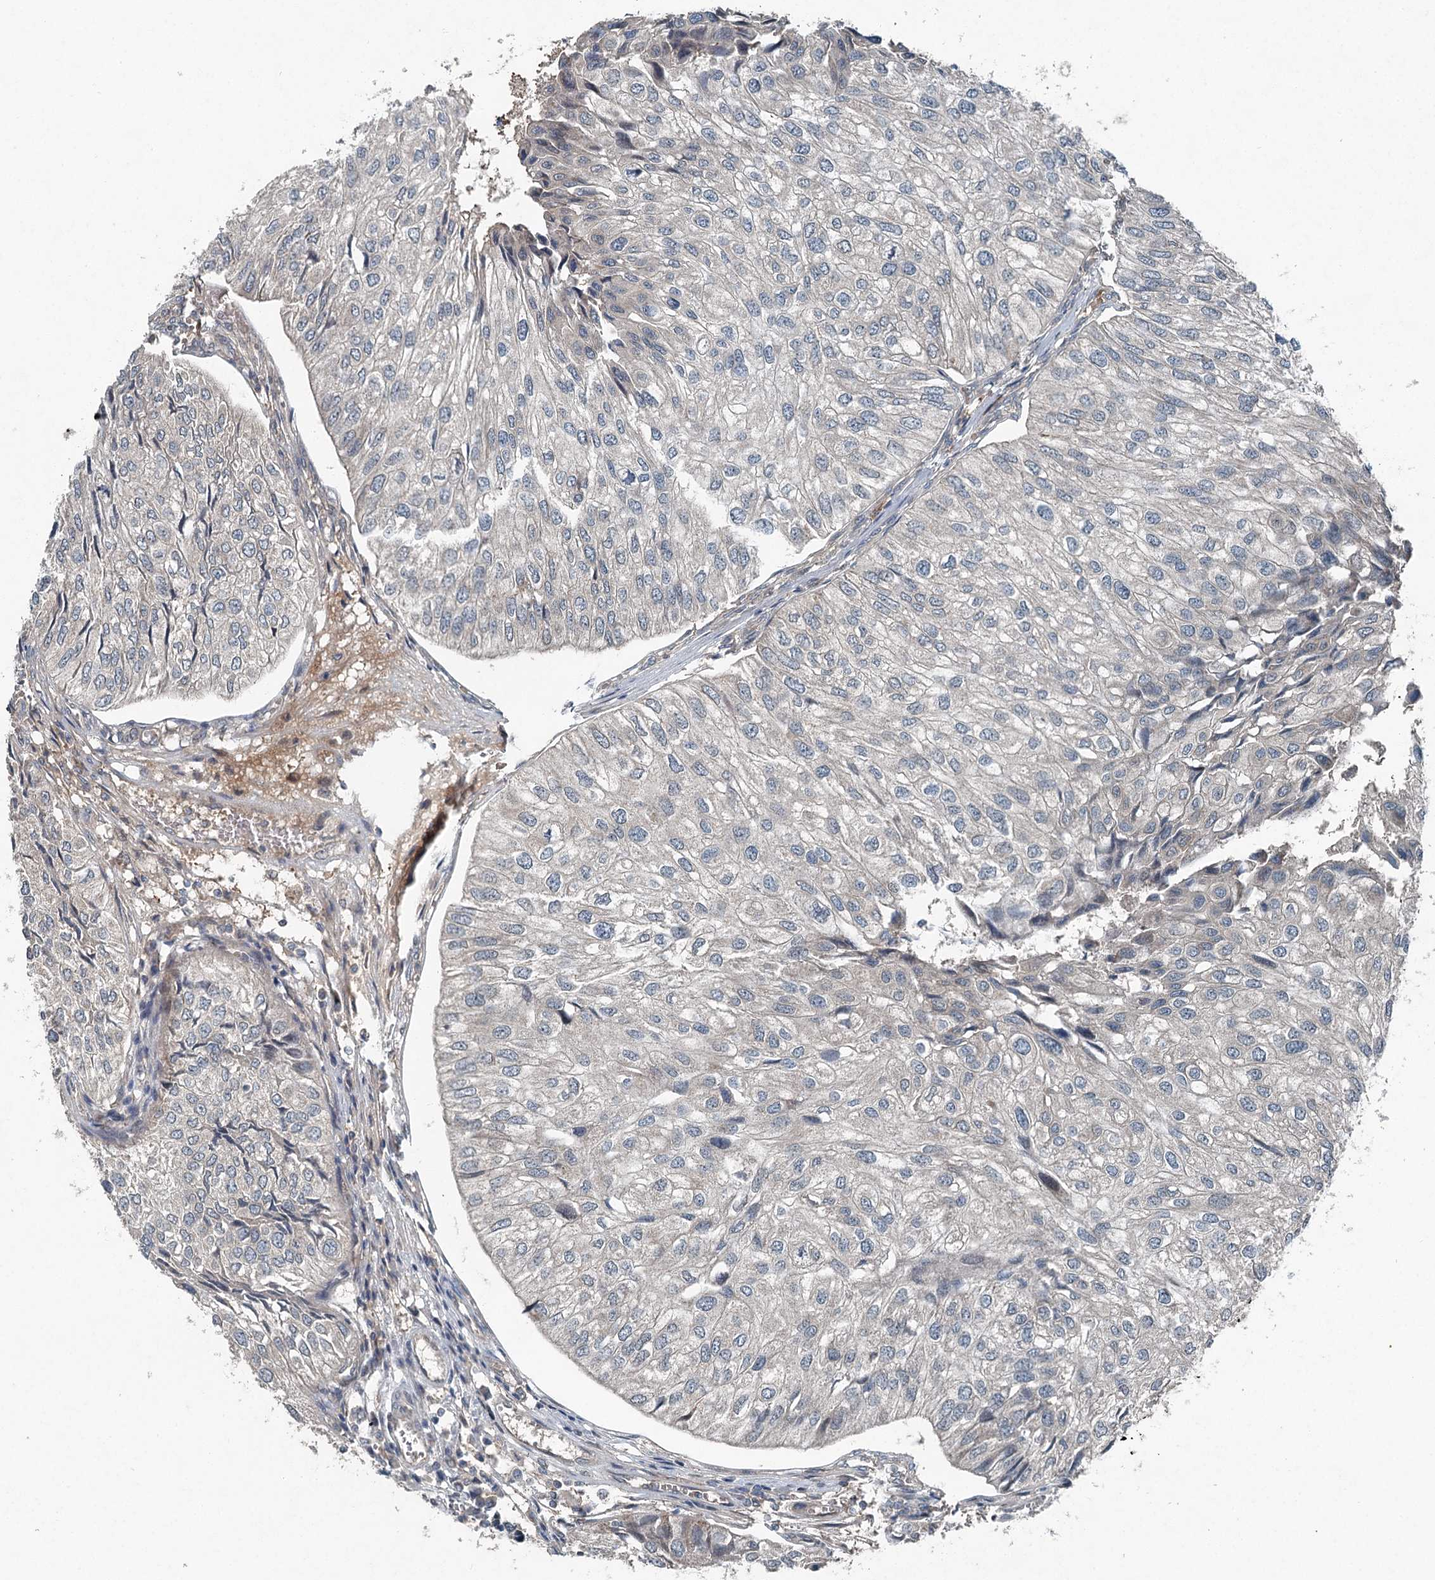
{"staining": {"intensity": "negative", "quantity": "none", "location": "none"}, "tissue": "urothelial cancer", "cell_type": "Tumor cells", "image_type": "cancer", "snomed": [{"axis": "morphology", "description": "Urothelial carcinoma, Low grade"}, {"axis": "topography", "description": "Urinary bladder"}], "caption": "Tumor cells are negative for protein expression in human urothelial cancer.", "gene": "SKIC3", "patient": {"sex": "female", "age": 89}}